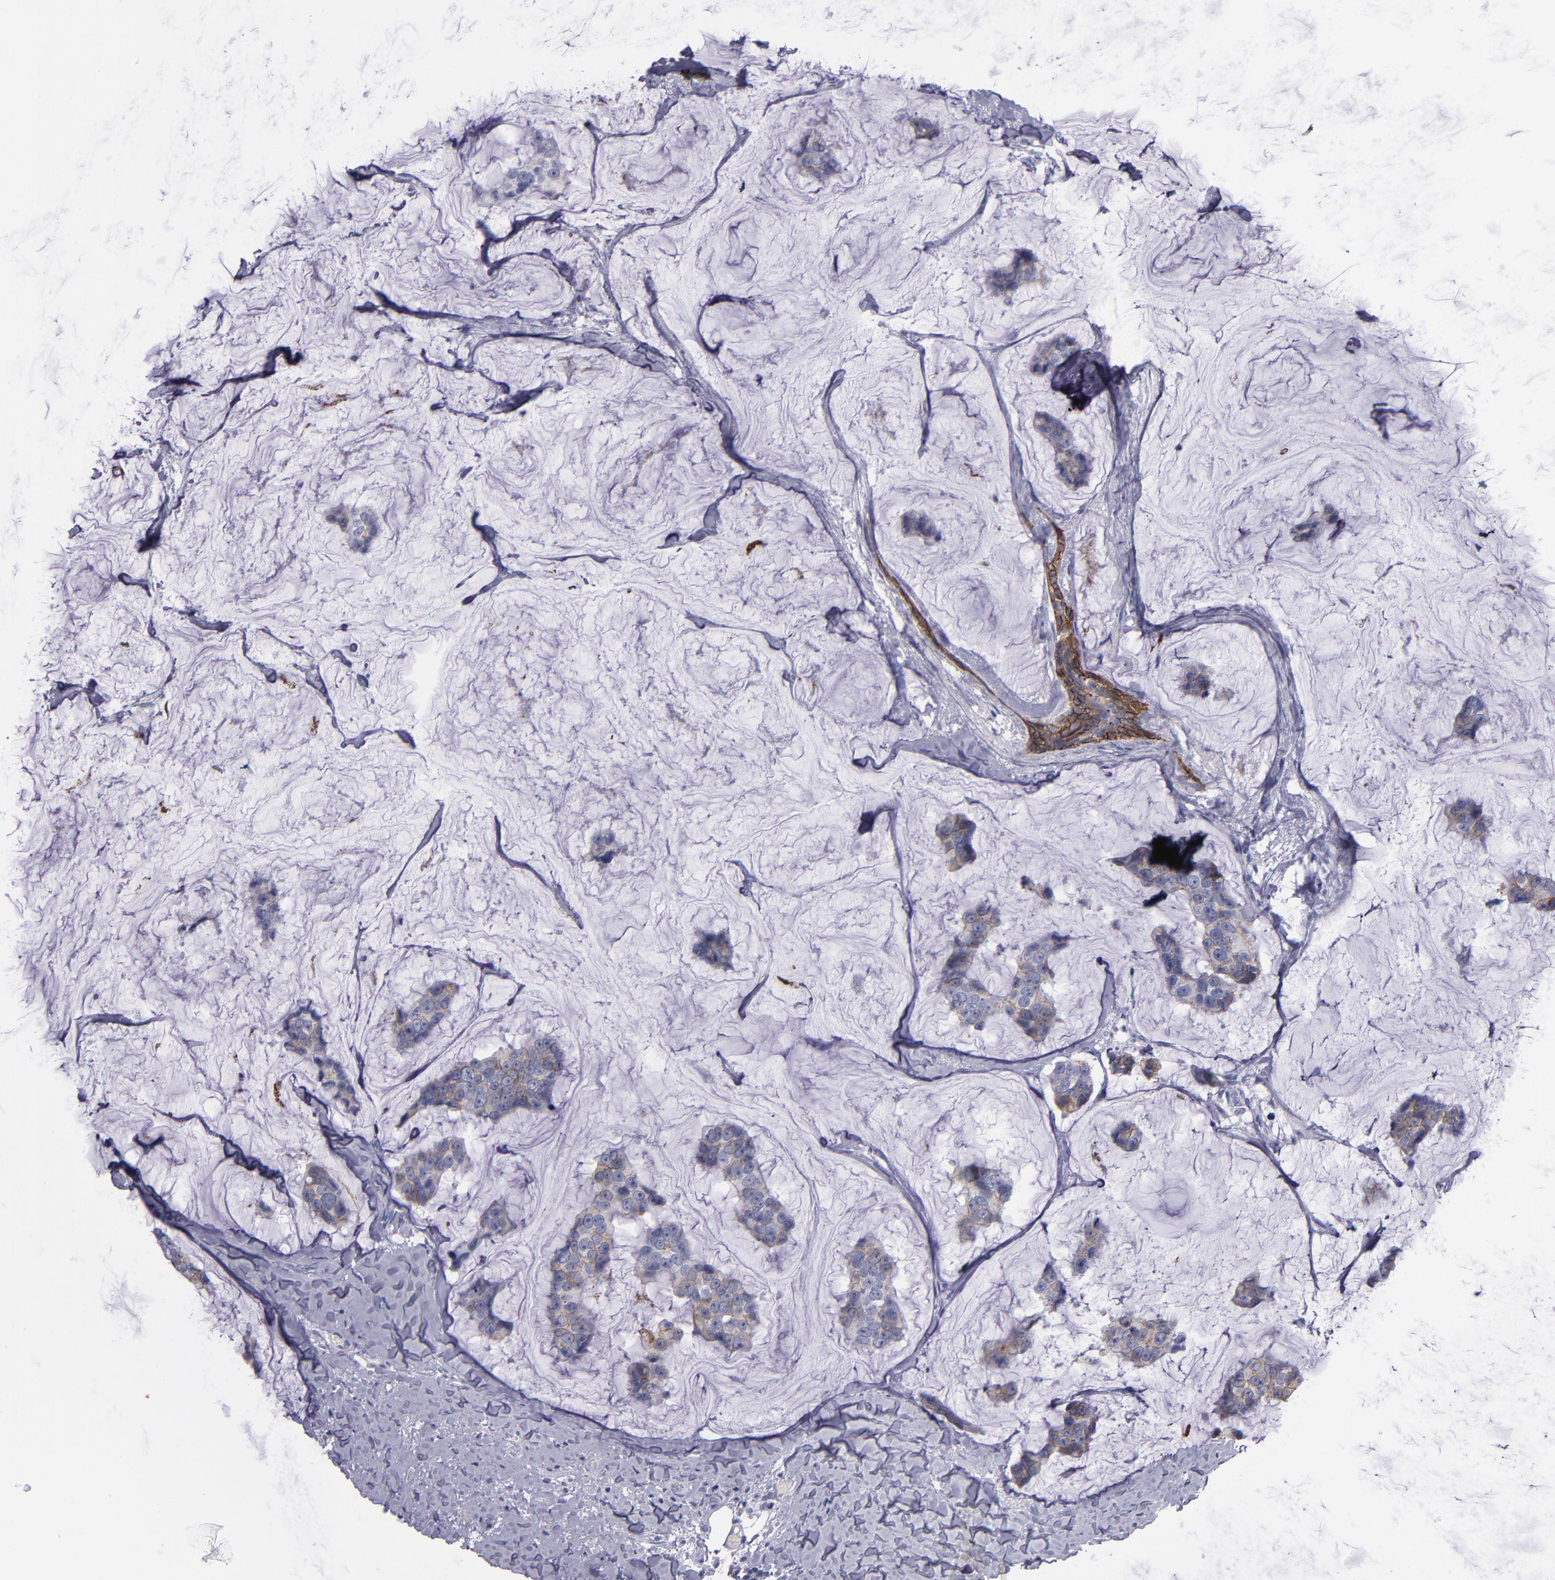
{"staining": {"intensity": "weak", "quantity": ">75%", "location": "cytoplasmic/membranous"}, "tissue": "breast cancer", "cell_type": "Tumor cells", "image_type": "cancer", "snomed": [{"axis": "morphology", "description": "Normal tissue, NOS"}, {"axis": "morphology", "description": "Duct carcinoma"}, {"axis": "topography", "description": "Breast"}], "caption": "A brown stain labels weak cytoplasmic/membranous positivity of a protein in breast cancer (infiltrating ductal carcinoma) tumor cells.", "gene": "CDH3", "patient": {"sex": "female", "age": 50}}